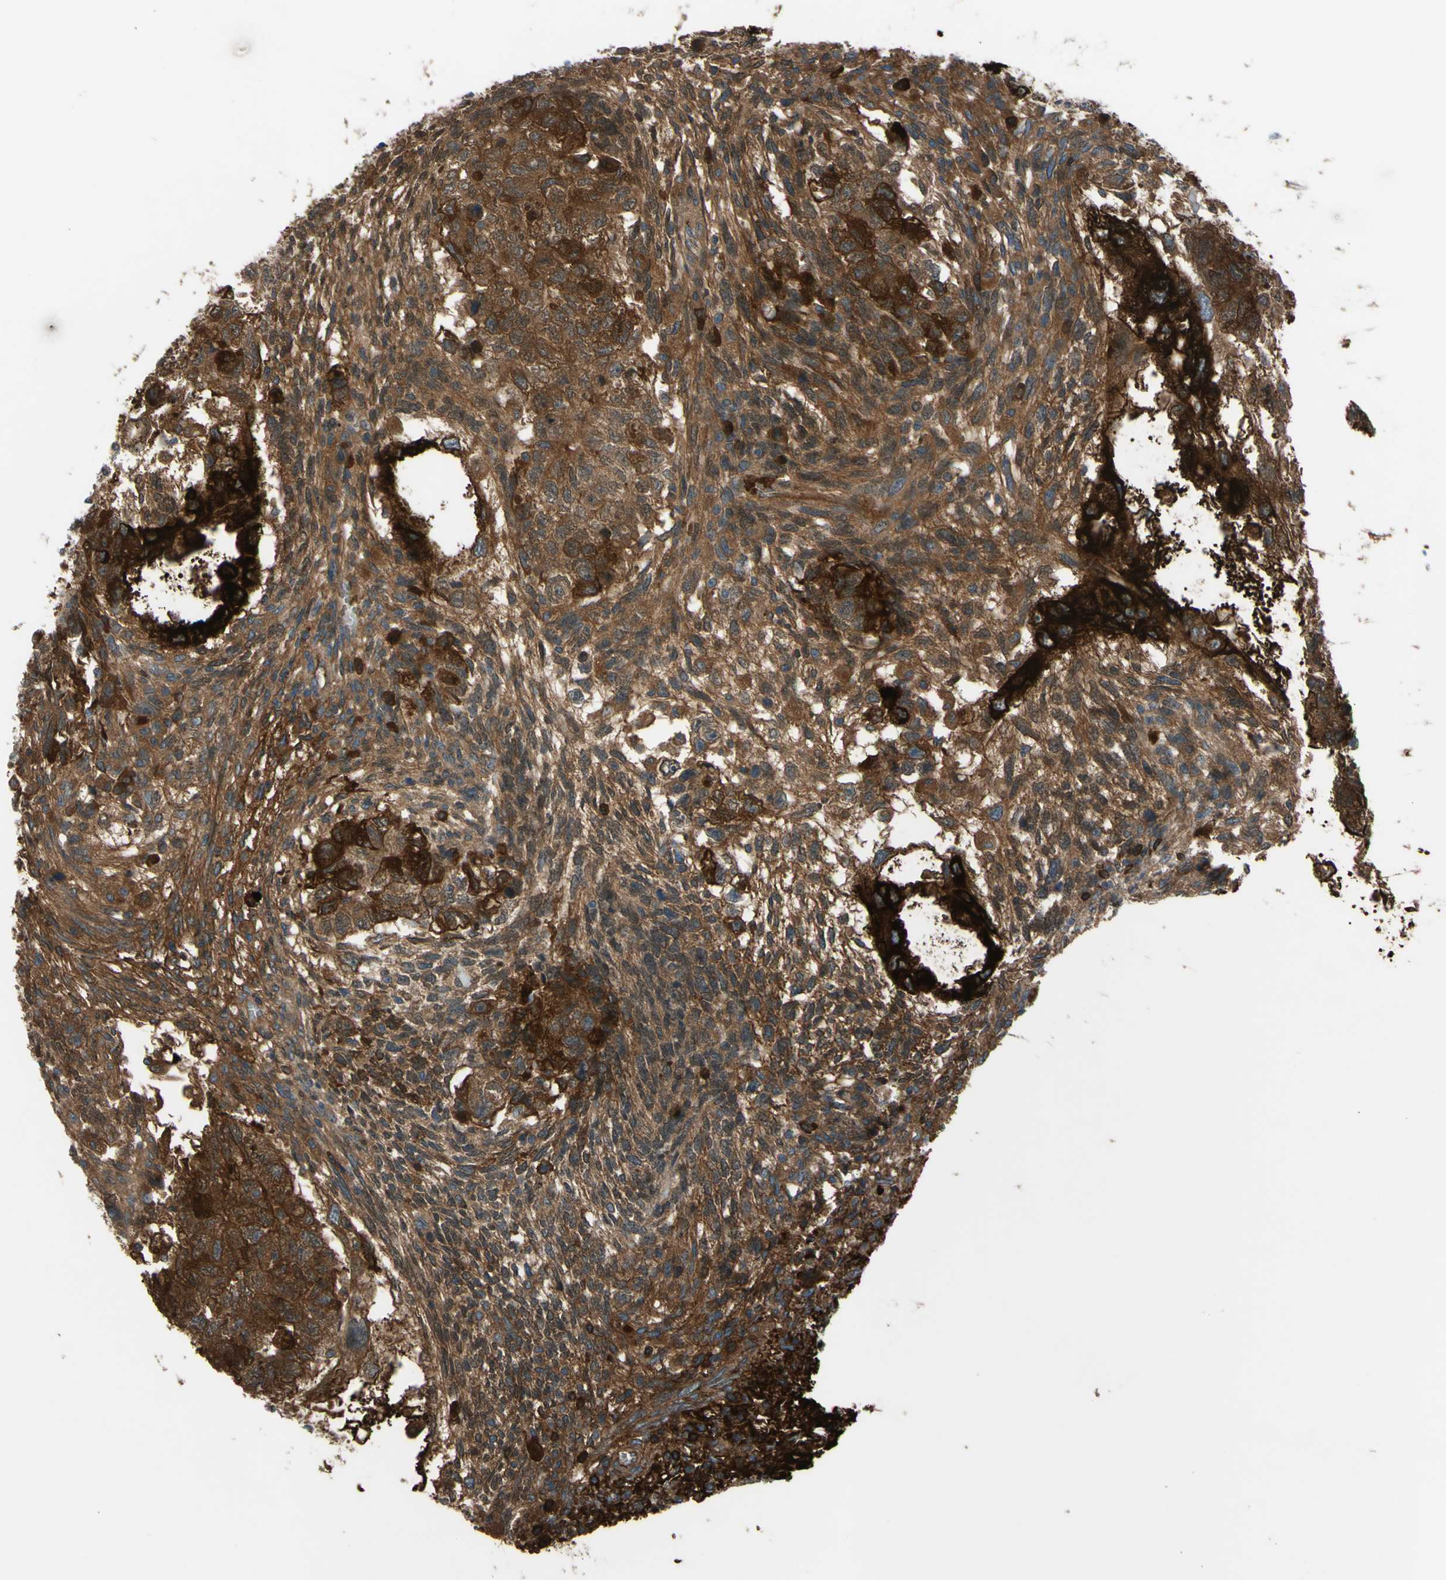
{"staining": {"intensity": "strong", "quantity": ">75%", "location": "cytoplasmic/membranous"}, "tissue": "testis cancer", "cell_type": "Tumor cells", "image_type": "cancer", "snomed": [{"axis": "morphology", "description": "Normal tissue, NOS"}, {"axis": "morphology", "description": "Carcinoma, Embryonal, NOS"}, {"axis": "topography", "description": "Testis"}], "caption": "Immunohistochemistry (IHC) of human testis embryonal carcinoma reveals high levels of strong cytoplasmic/membranous expression in approximately >75% of tumor cells. (DAB (3,3'-diaminobenzidine) IHC, brown staining for protein, blue staining for nuclei).", "gene": "AFP", "patient": {"sex": "male", "age": 36}}